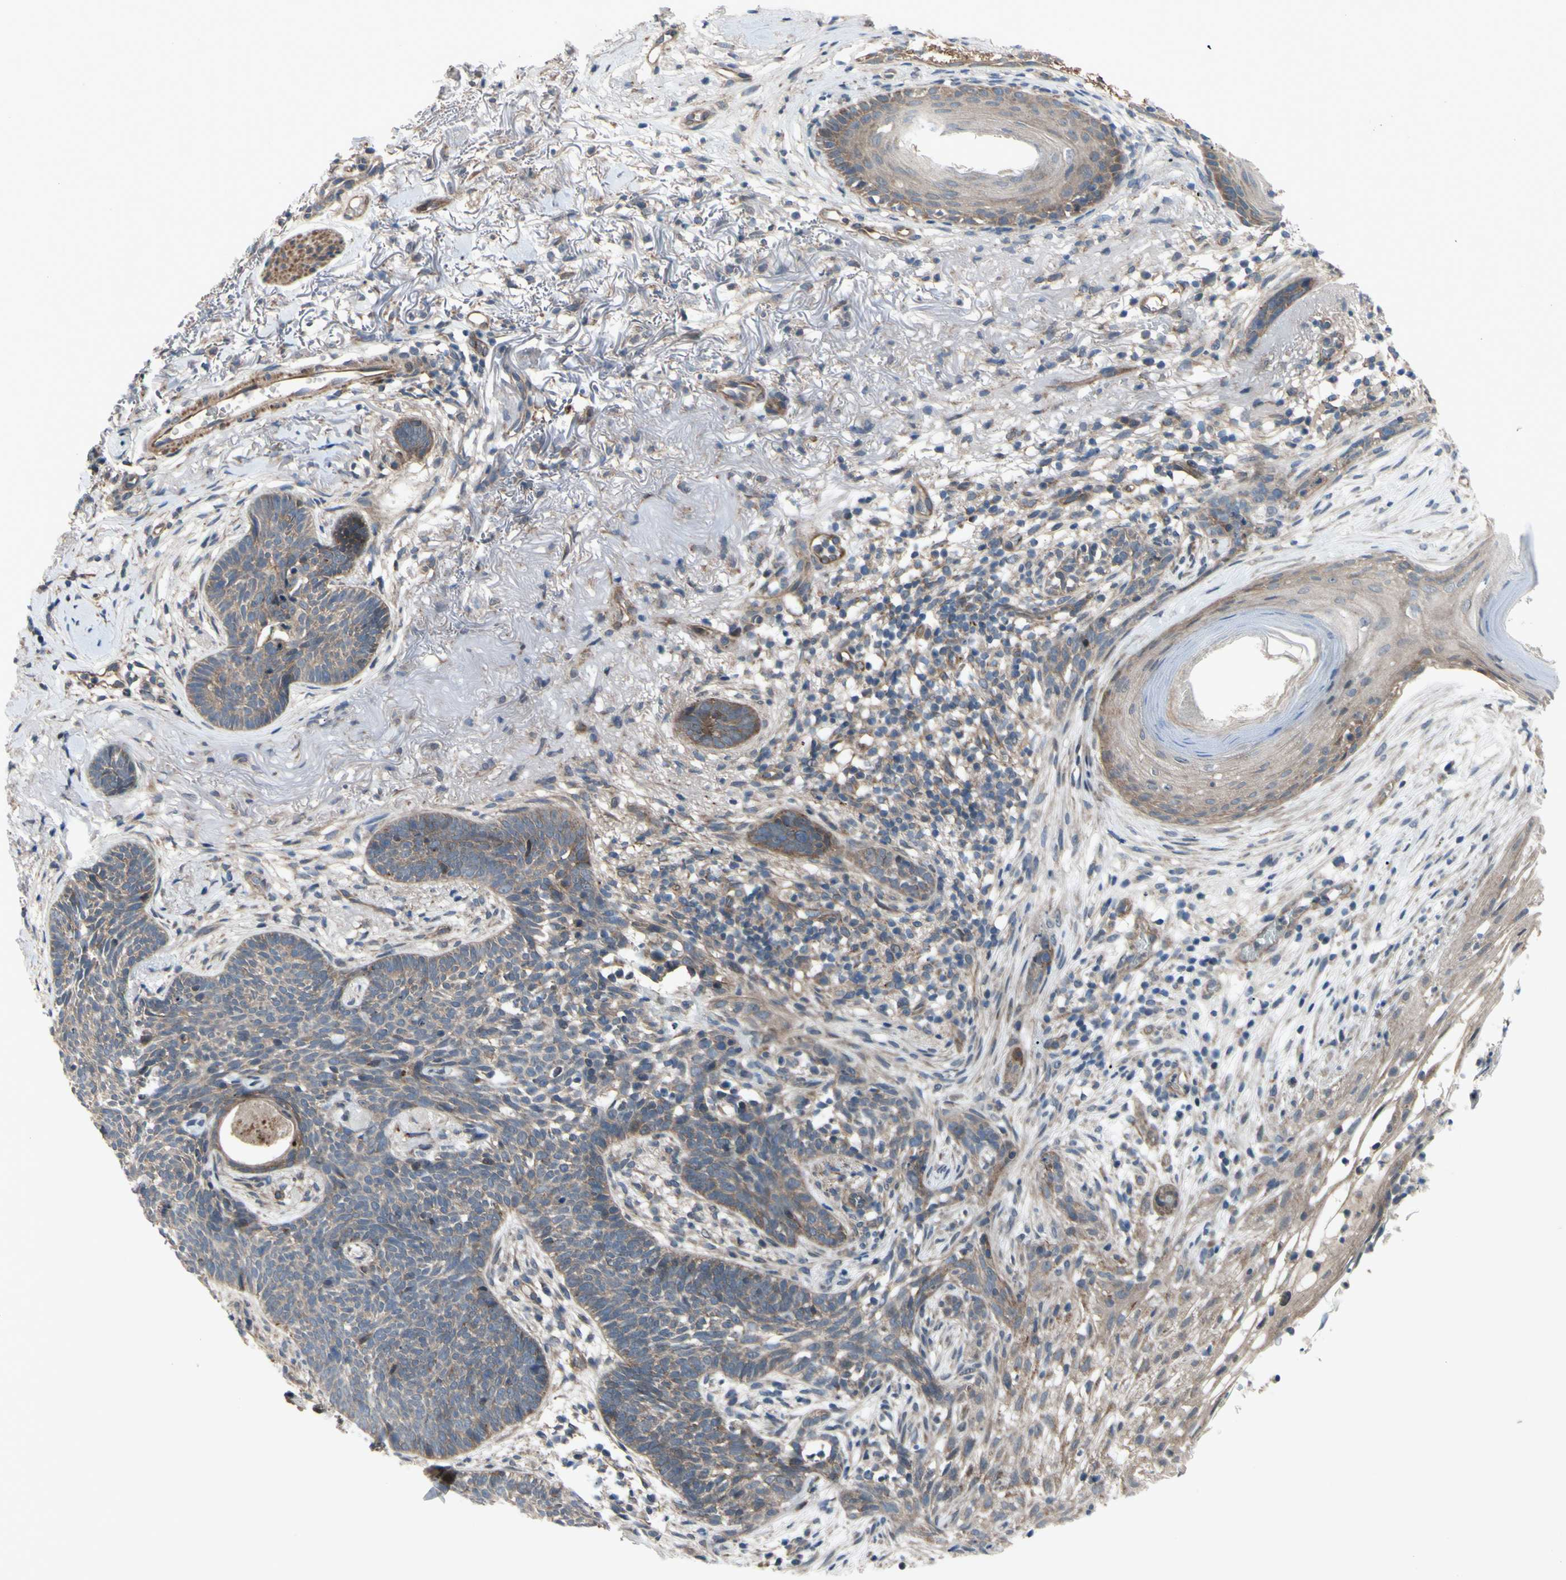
{"staining": {"intensity": "weak", "quantity": ">75%", "location": "cytoplasmic/membranous"}, "tissue": "skin cancer", "cell_type": "Tumor cells", "image_type": "cancer", "snomed": [{"axis": "morphology", "description": "Basal cell carcinoma"}, {"axis": "topography", "description": "Skin"}], "caption": "A high-resolution photomicrograph shows immunohistochemistry staining of skin cancer (basal cell carcinoma), which shows weak cytoplasmic/membranous expression in about >75% of tumor cells.", "gene": "SVIL", "patient": {"sex": "female", "age": 70}}